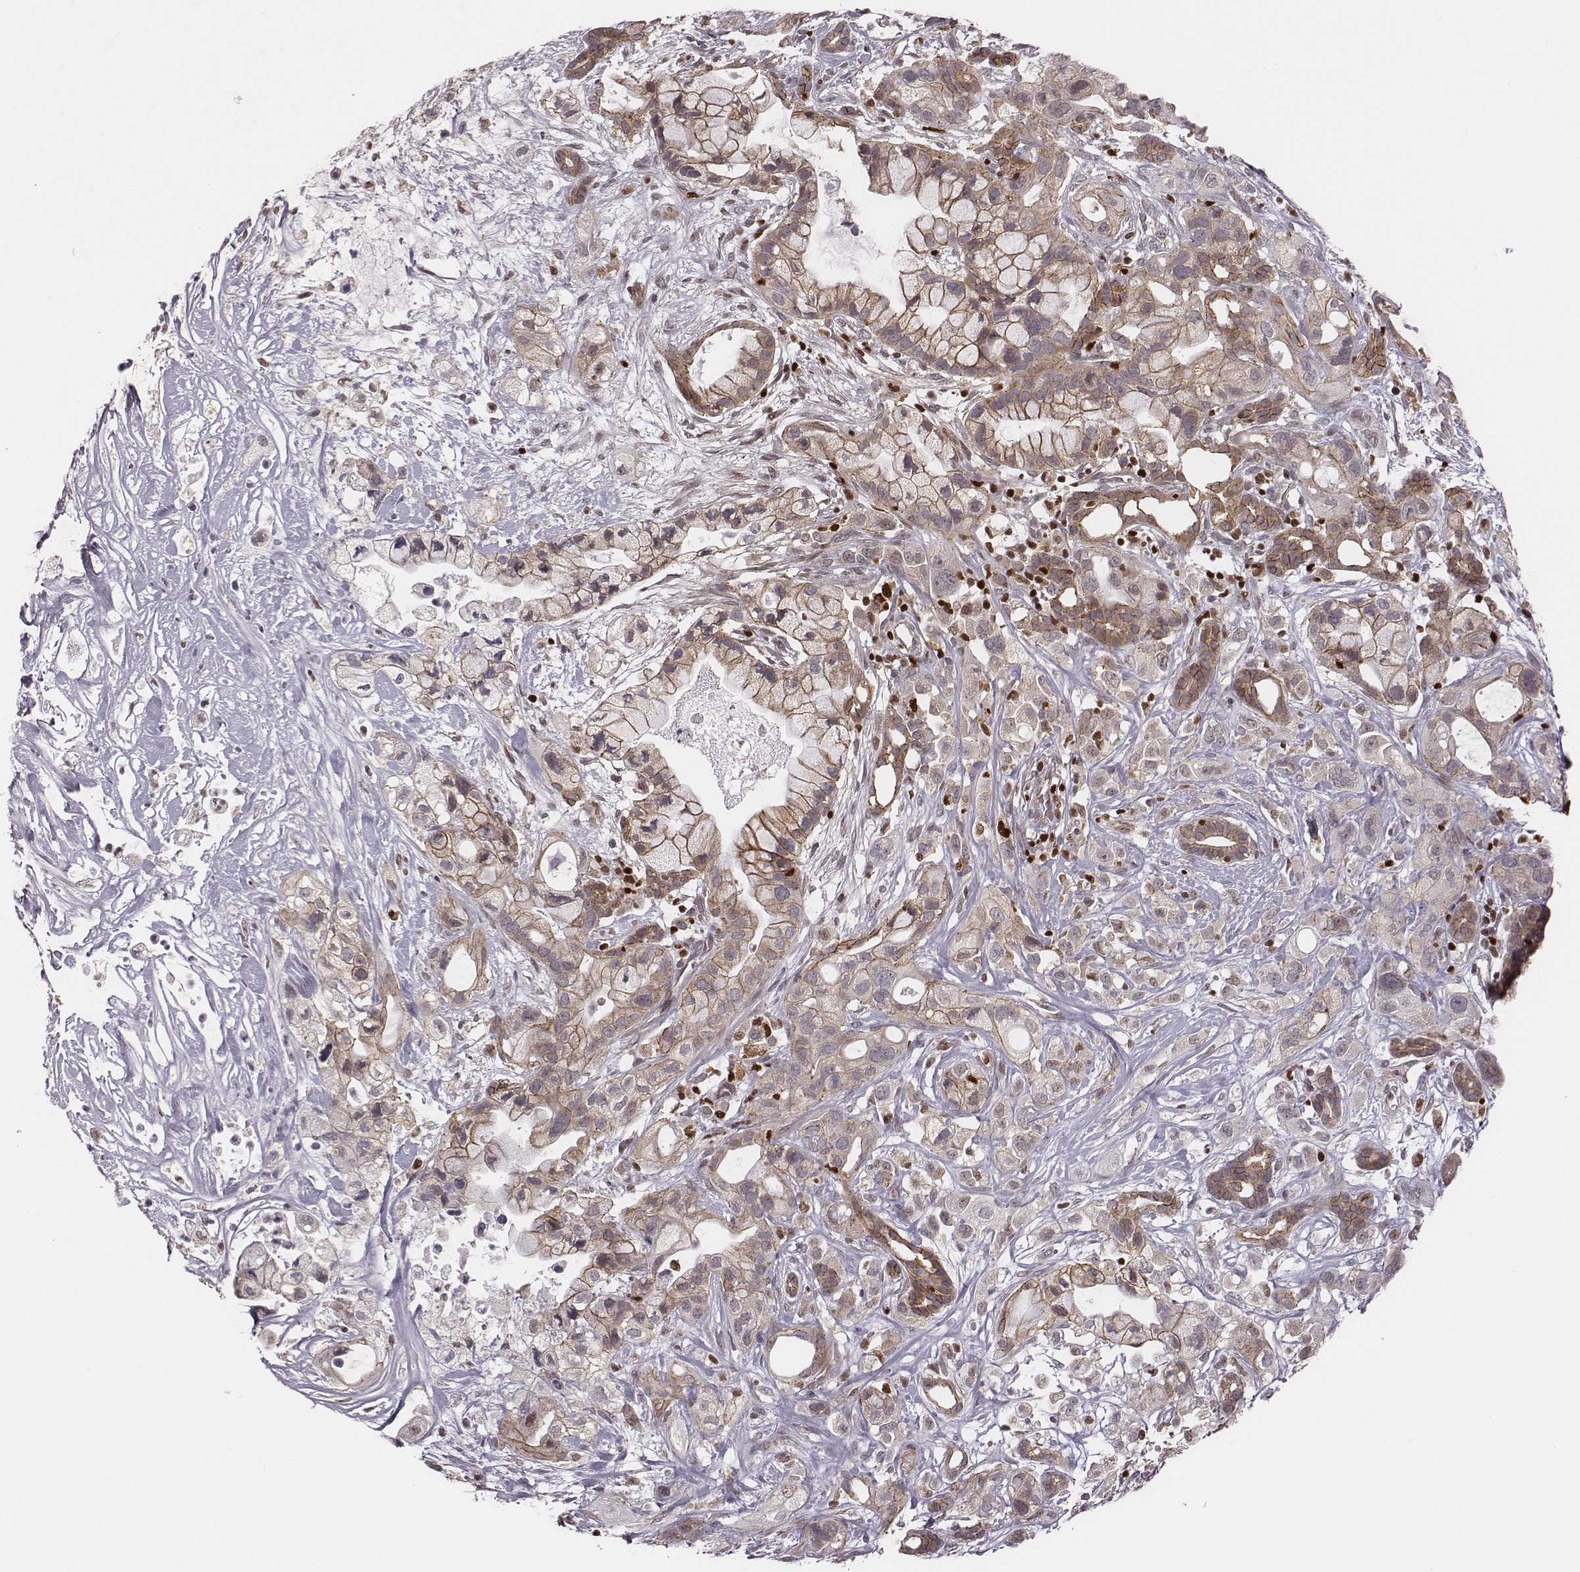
{"staining": {"intensity": "moderate", "quantity": "25%-75%", "location": "cytoplasmic/membranous"}, "tissue": "pancreatic cancer", "cell_type": "Tumor cells", "image_type": "cancer", "snomed": [{"axis": "morphology", "description": "Adenocarcinoma, NOS"}, {"axis": "topography", "description": "Pancreas"}], "caption": "Immunohistochemical staining of human adenocarcinoma (pancreatic) exhibits moderate cytoplasmic/membranous protein staining in approximately 25%-75% of tumor cells.", "gene": "WDR59", "patient": {"sex": "male", "age": 44}}